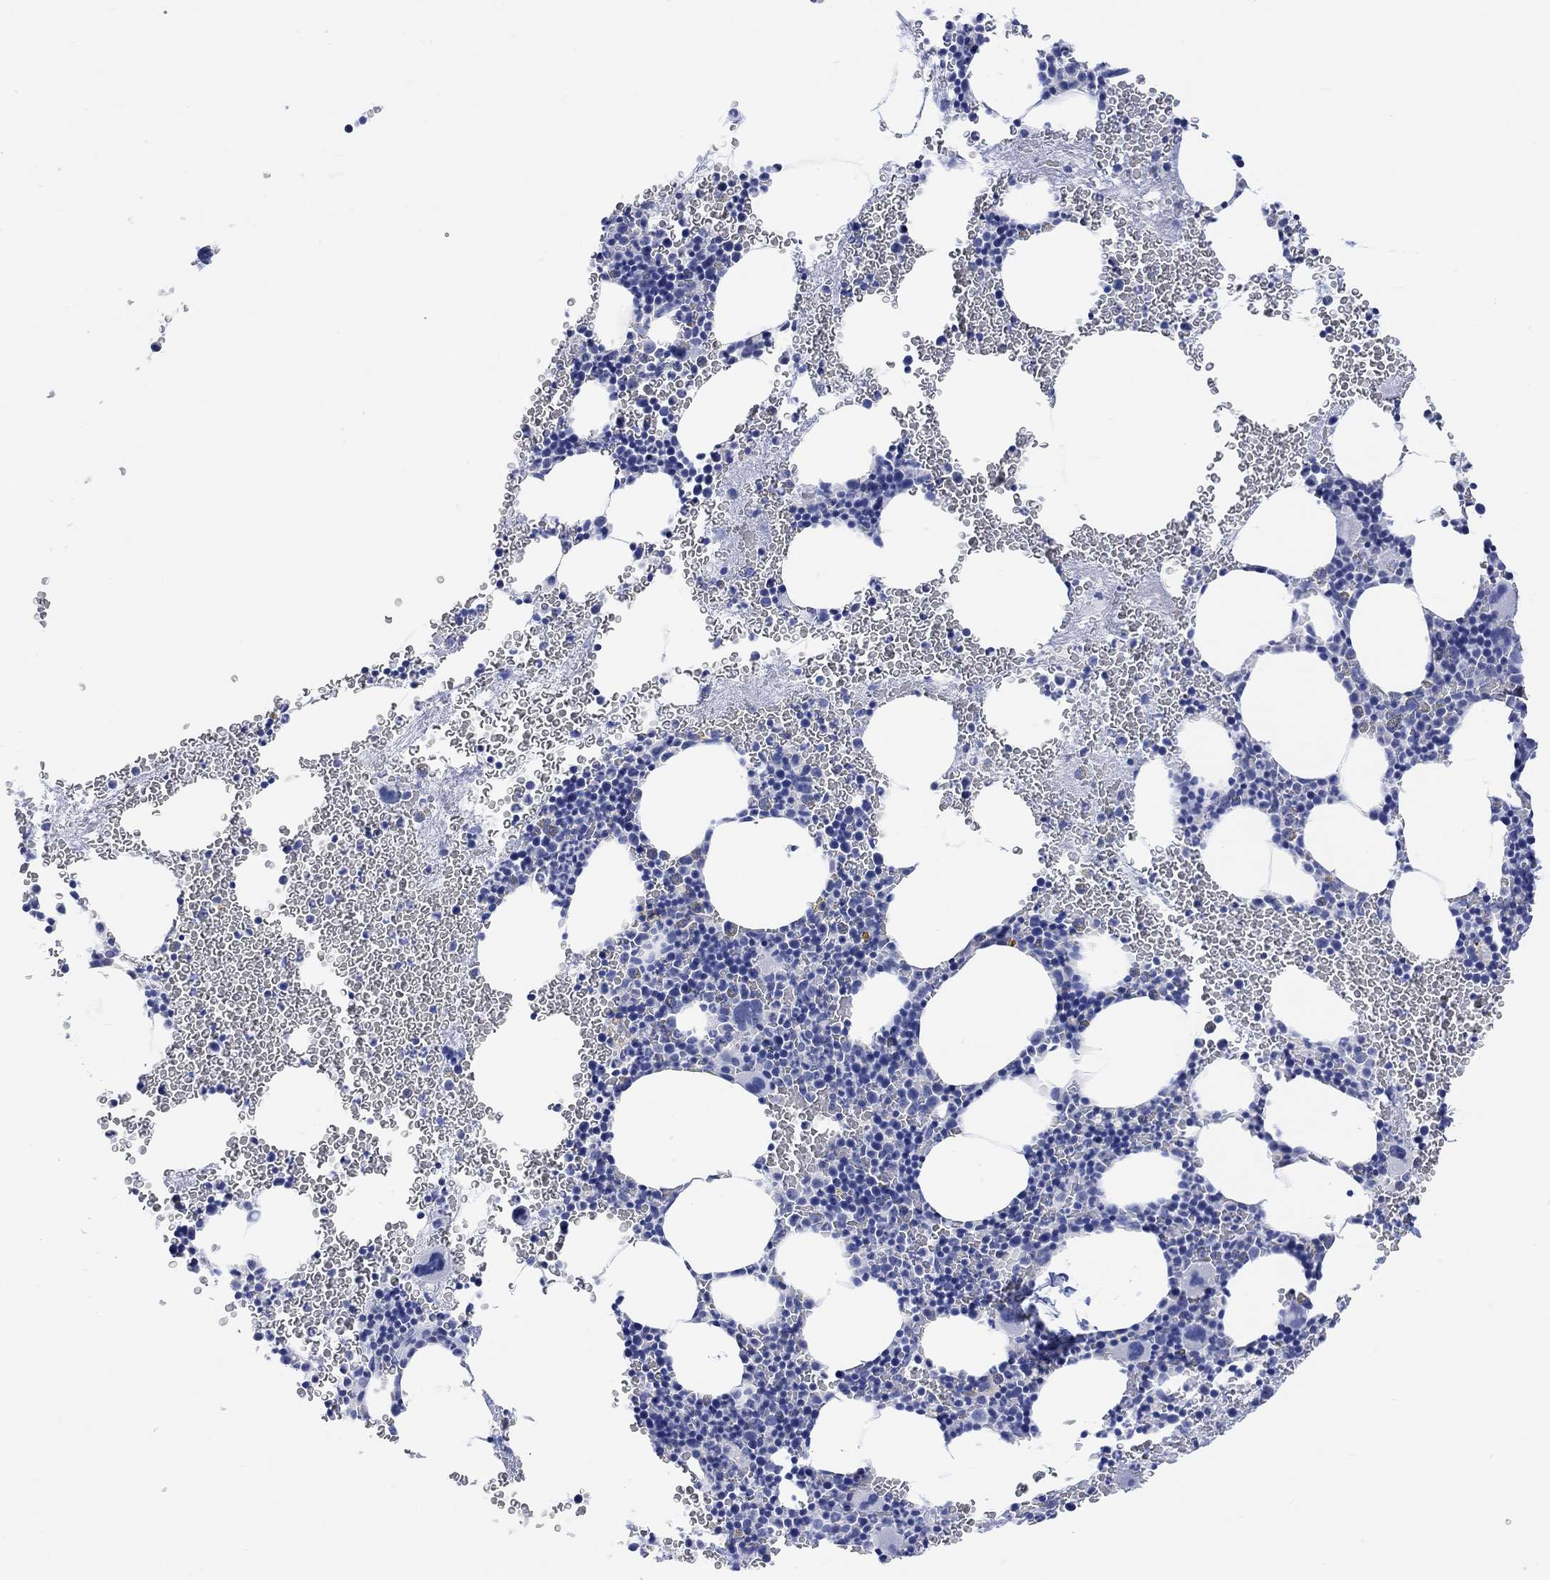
{"staining": {"intensity": "negative", "quantity": "none", "location": "none"}, "tissue": "bone marrow", "cell_type": "Hematopoietic cells", "image_type": "normal", "snomed": [{"axis": "morphology", "description": "Normal tissue, NOS"}, {"axis": "topography", "description": "Bone marrow"}], "caption": "DAB immunohistochemical staining of normal bone marrow reveals no significant expression in hematopoietic cells. (Brightfield microscopy of DAB immunohistochemistry at high magnification).", "gene": "CALCA", "patient": {"sex": "male", "age": 50}}